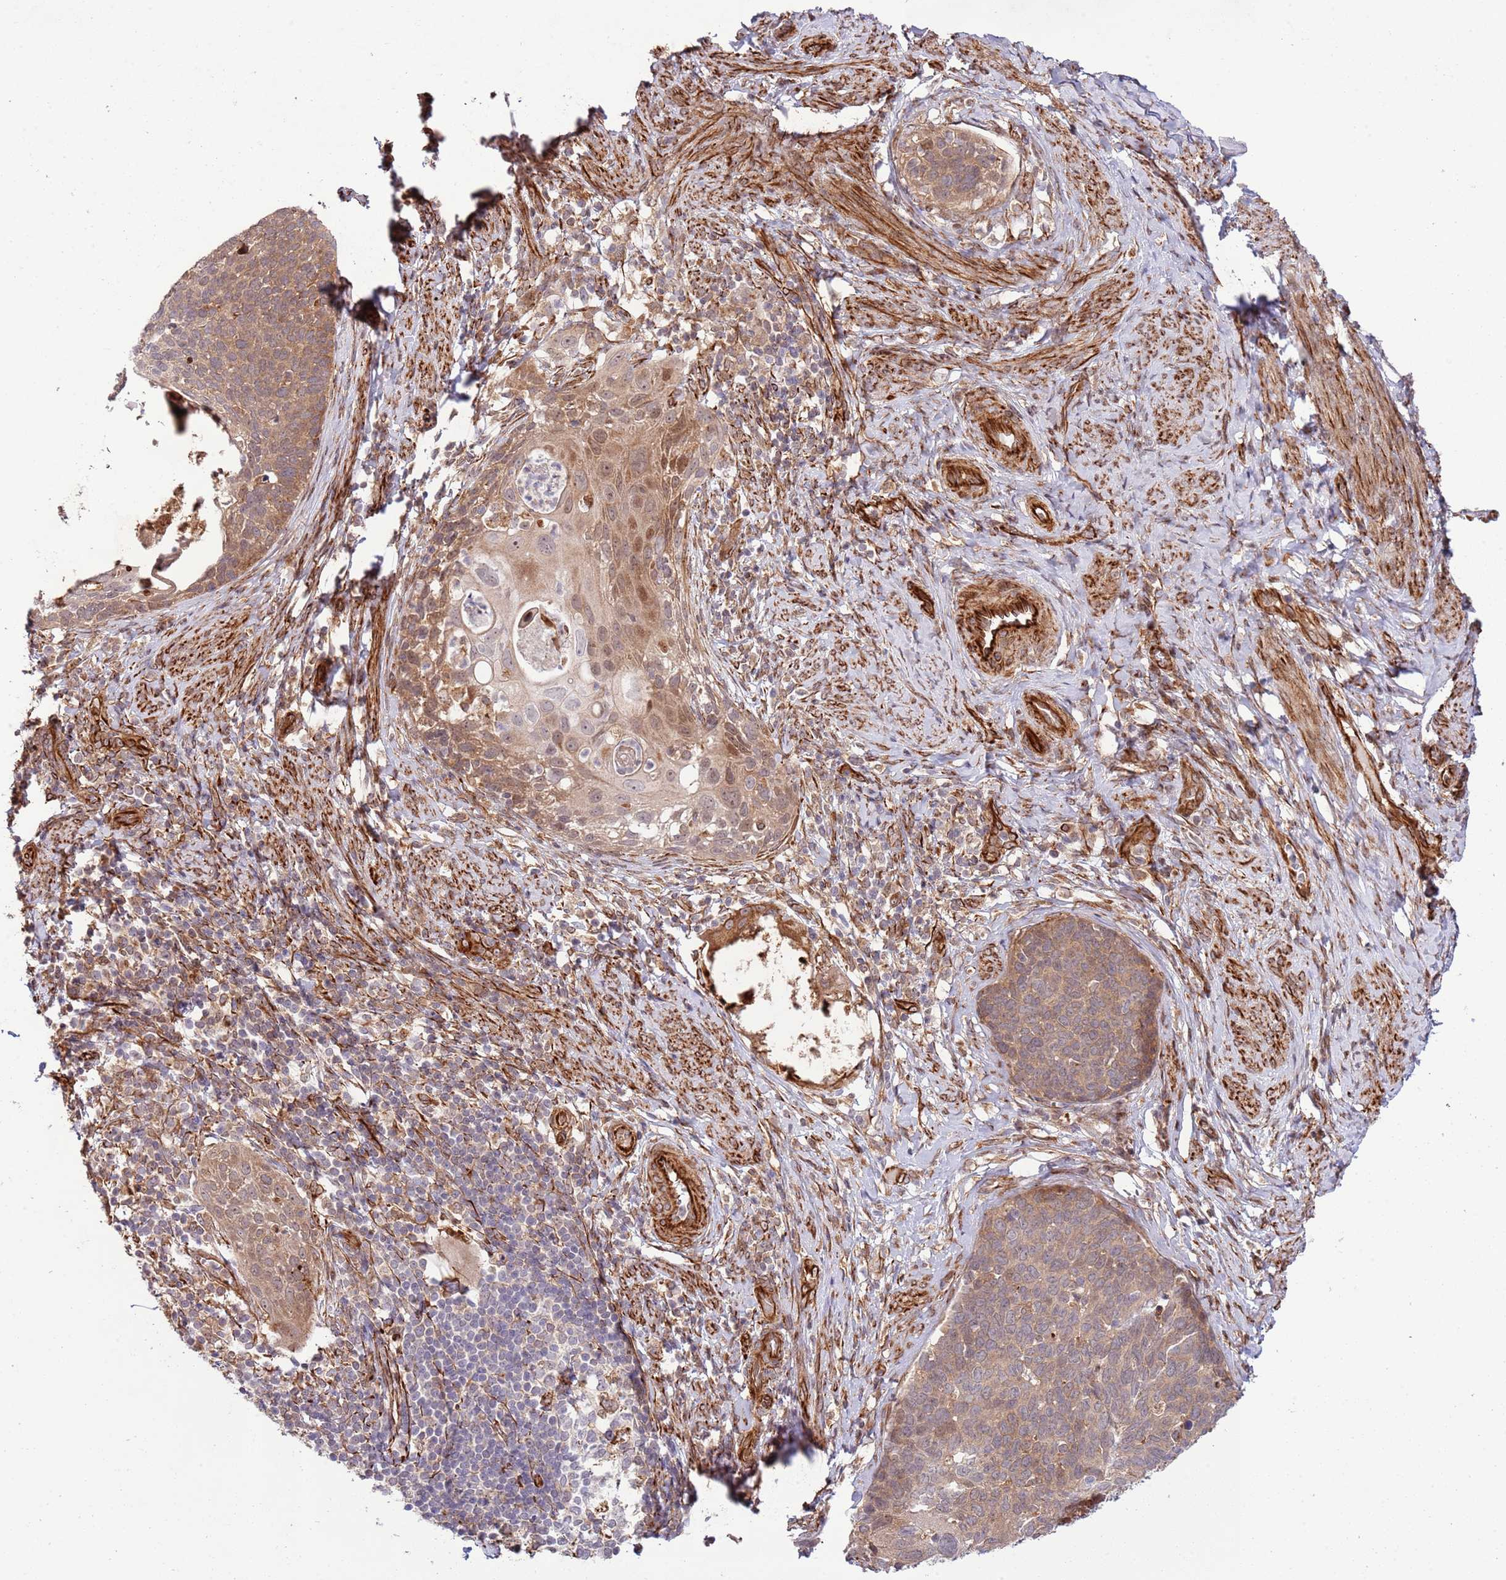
{"staining": {"intensity": "weak", "quantity": ">75%", "location": "cytoplasmic/membranous,nuclear"}, "tissue": "cervical cancer", "cell_type": "Tumor cells", "image_type": "cancer", "snomed": [{"axis": "morphology", "description": "Squamous cell carcinoma, NOS"}, {"axis": "topography", "description": "Cervix"}], "caption": "Weak cytoplasmic/membranous and nuclear positivity for a protein is appreciated in about >75% of tumor cells of squamous cell carcinoma (cervical) using IHC.", "gene": "NEK3", "patient": {"sex": "female", "age": 80}}